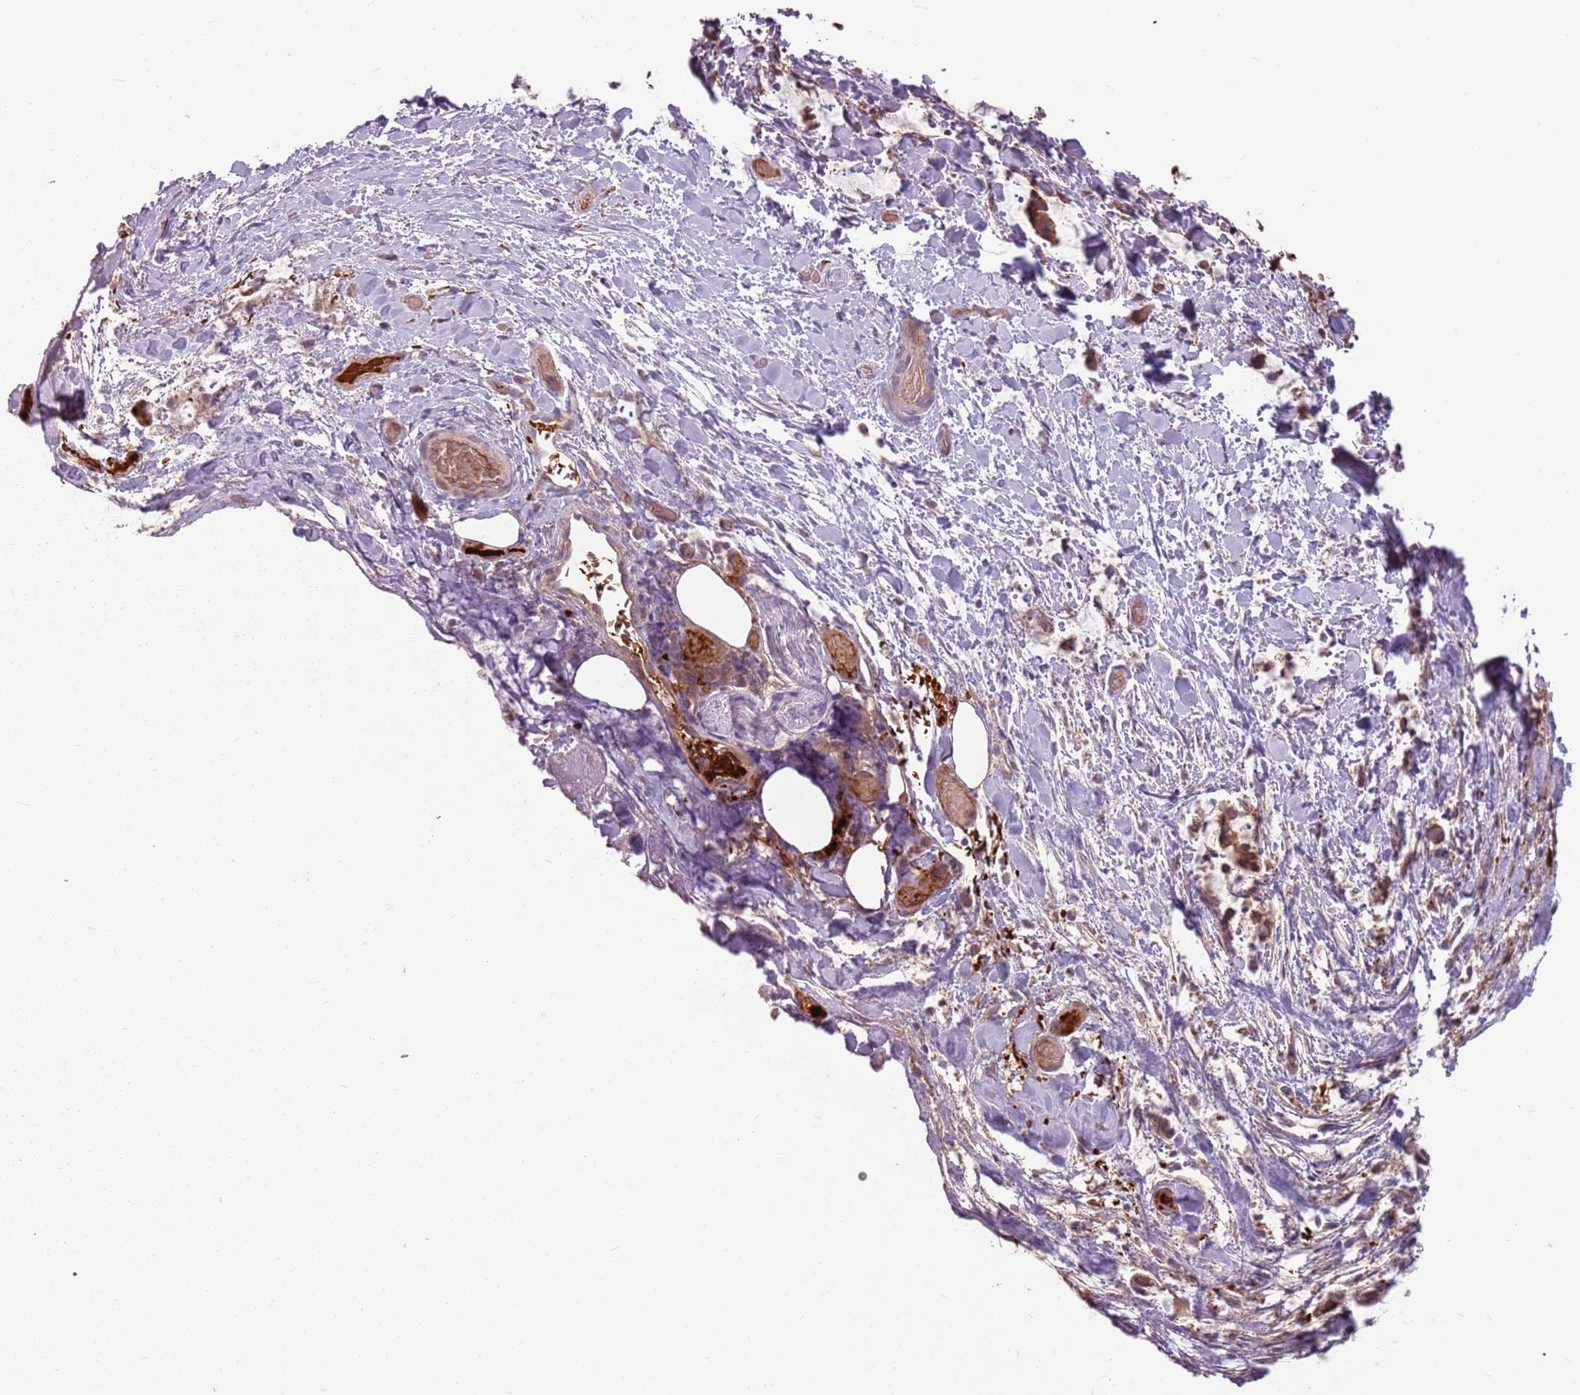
{"staining": {"intensity": "negative", "quantity": "none", "location": "none"}, "tissue": "smooth muscle", "cell_type": "Smooth muscle cells", "image_type": "normal", "snomed": [{"axis": "morphology", "description": "Normal tissue, NOS"}, {"axis": "morphology", "description": "Adenocarcinoma, NOS"}, {"axis": "topography", "description": "Colon"}, {"axis": "topography", "description": "Peripheral nerve tissue"}], "caption": "Immunohistochemistry (IHC) photomicrograph of unremarkable smooth muscle: smooth muscle stained with DAB (3,3'-diaminobenzidine) reveals no significant protein positivity in smooth muscle cells.", "gene": "HSPA14", "patient": {"sex": "male", "age": 14}}